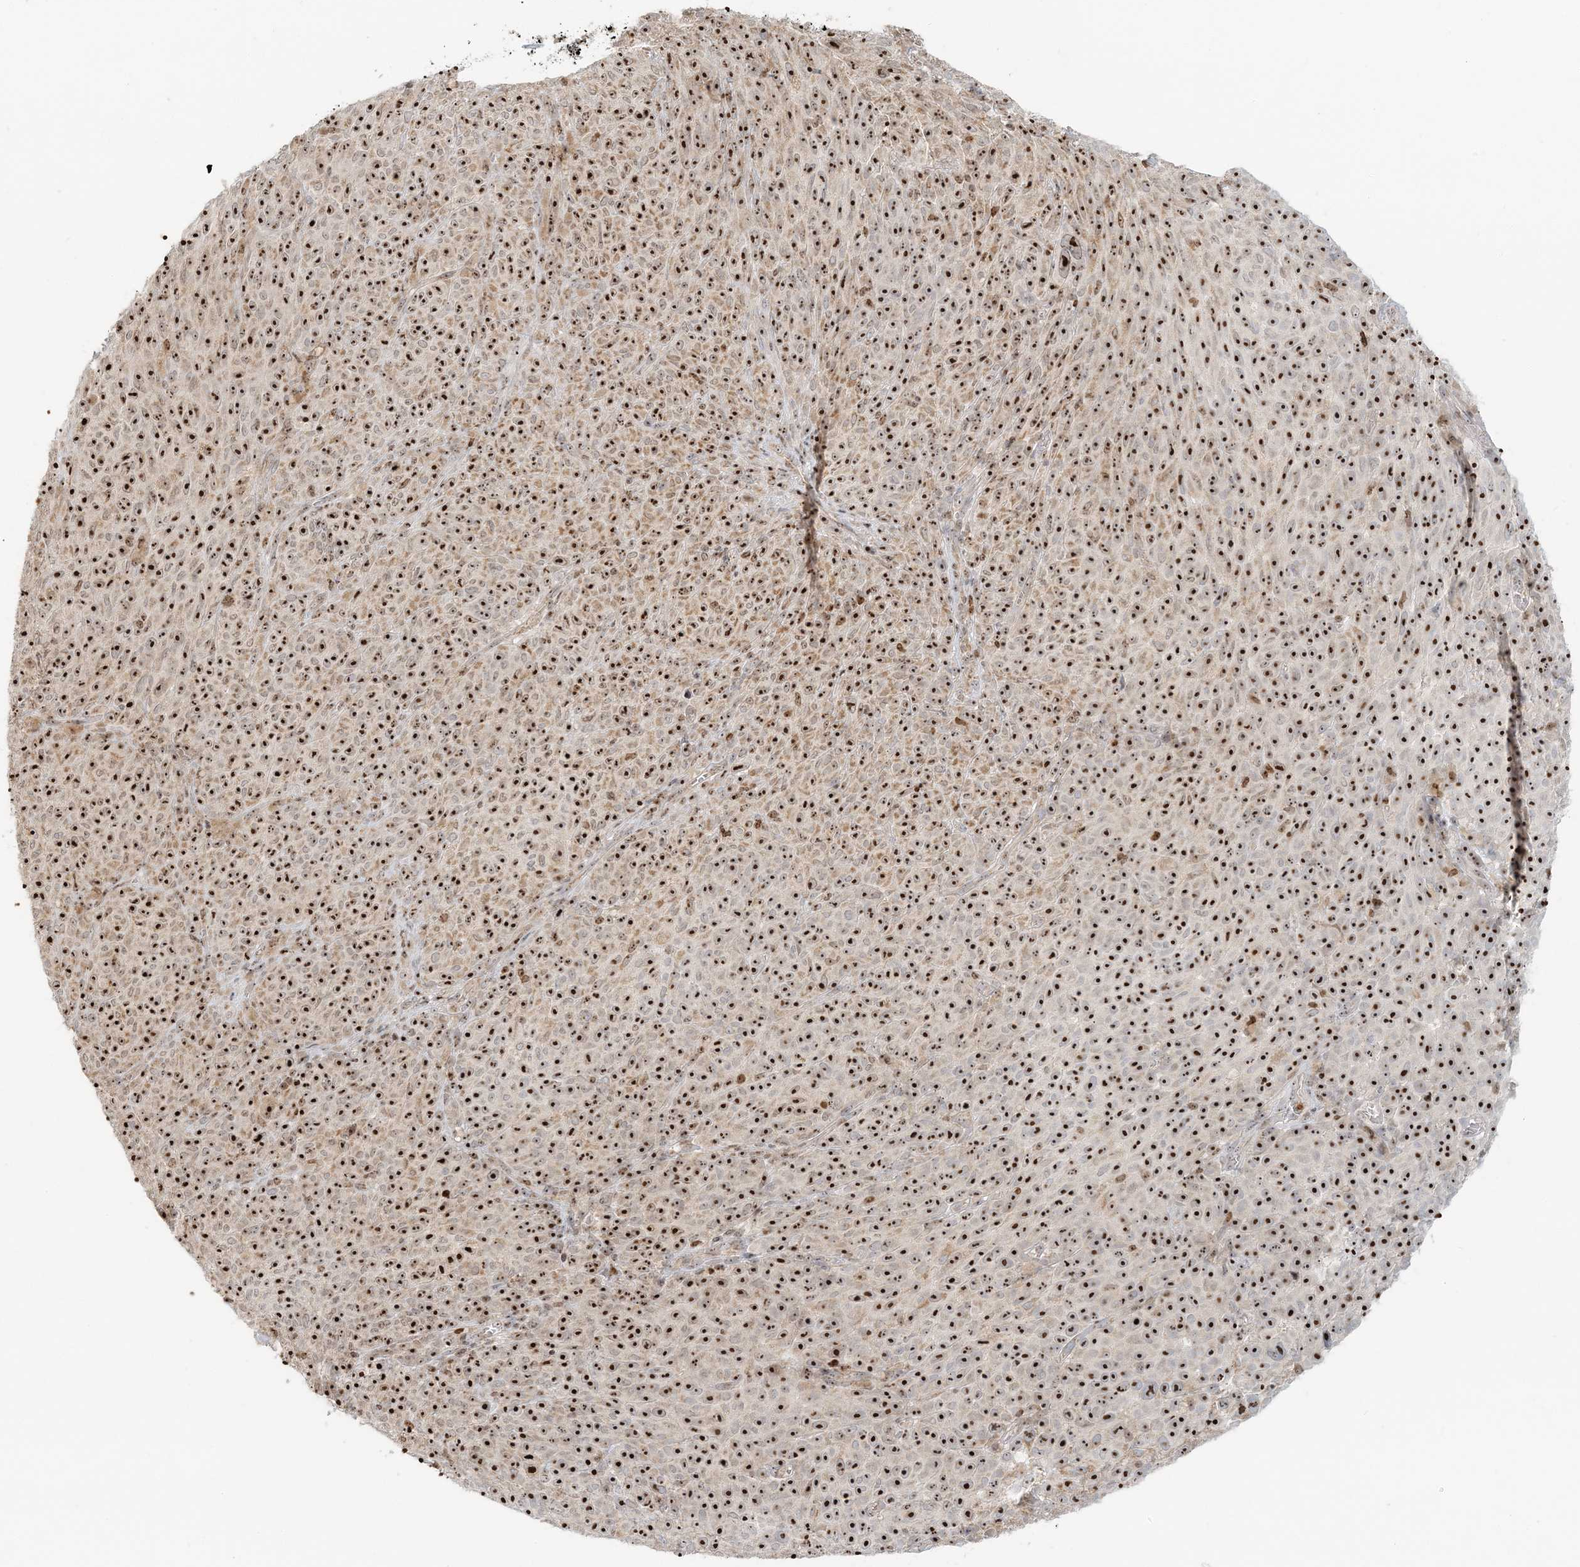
{"staining": {"intensity": "strong", "quantity": ">75%", "location": "nuclear"}, "tissue": "melanoma", "cell_type": "Tumor cells", "image_type": "cancer", "snomed": [{"axis": "morphology", "description": "Malignant melanoma, NOS"}, {"axis": "topography", "description": "Skin"}], "caption": "Protein expression analysis of malignant melanoma reveals strong nuclear expression in approximately >75% of tumor cells. The staining was performed using DAB (3,3'-diaminobenzidine) to visualize the protein expression in brown, while the nuclei were stained in blue with hematoxylin (Magnification: 20x).", "gene": "UBE2F", "patient": {"sex": "female", "age": 82}}